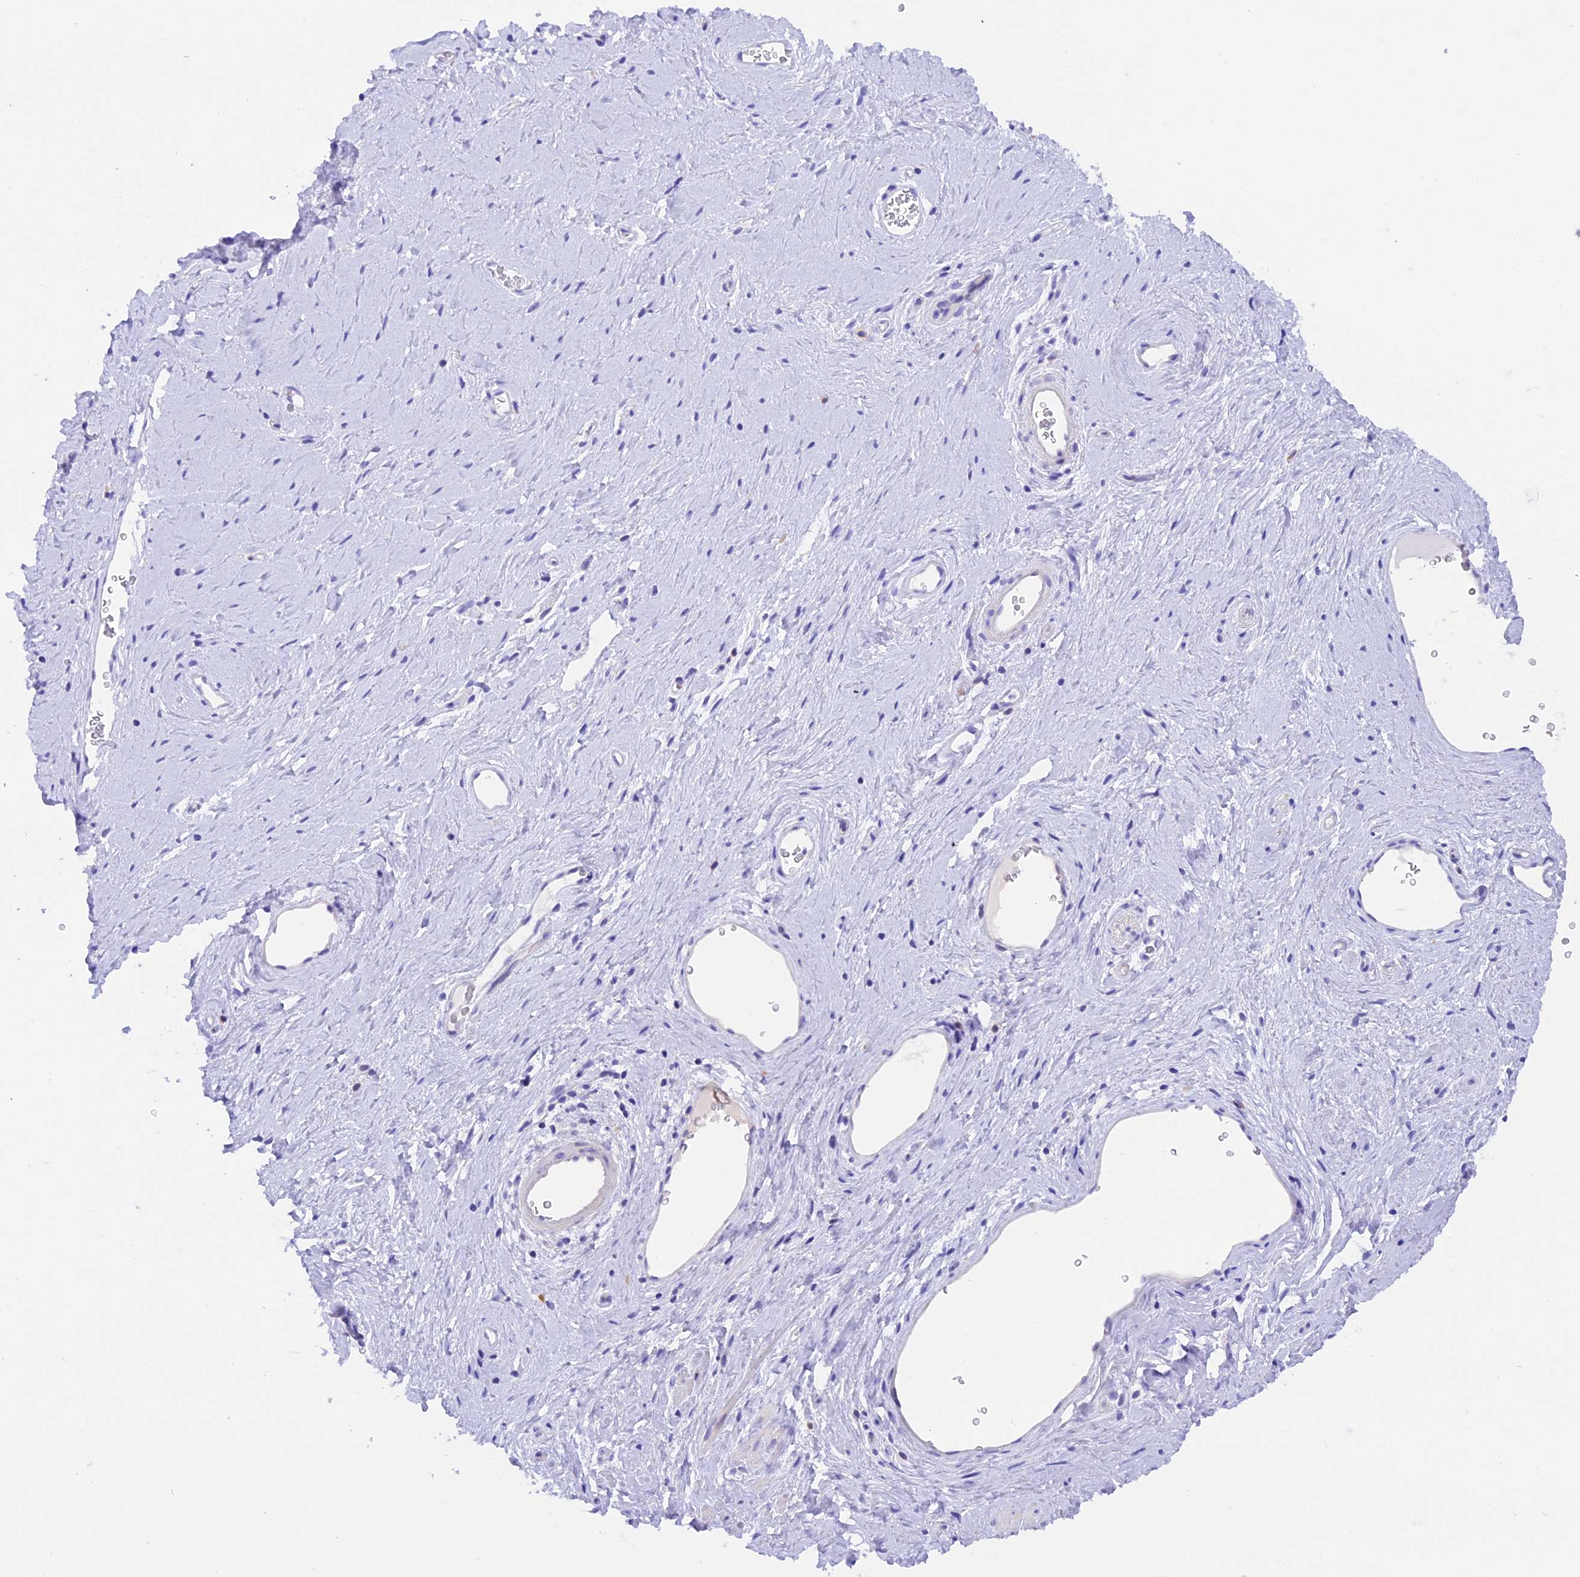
{"staining": {"intensity": "negative", "quantity": "none", "location": "none"}, "tissue": "soft tissue", "cell_type": "Fibroblasts", "image_type": "normal", "snomed": [{"axis": "morphology", "description": "Normal tissue, NOS"}, {"axis": "morphology", "description": "Adenocarcinoma, NOS"}, {"axis": "topography", "description": "Rectum"}, {"axis": "topography", "description": "Vagina"}, {"axis": "topography", "description": "Peripheral nerve tissue"}], "caption": "Immunohistochemistry (IHC) micrograph of unremarkable human soft tissue stained for a protein (brown), which reveals no positivity in fibroblasts.", "gene": "COL6A5", "patient": {"sex": "female", "age": 71}}